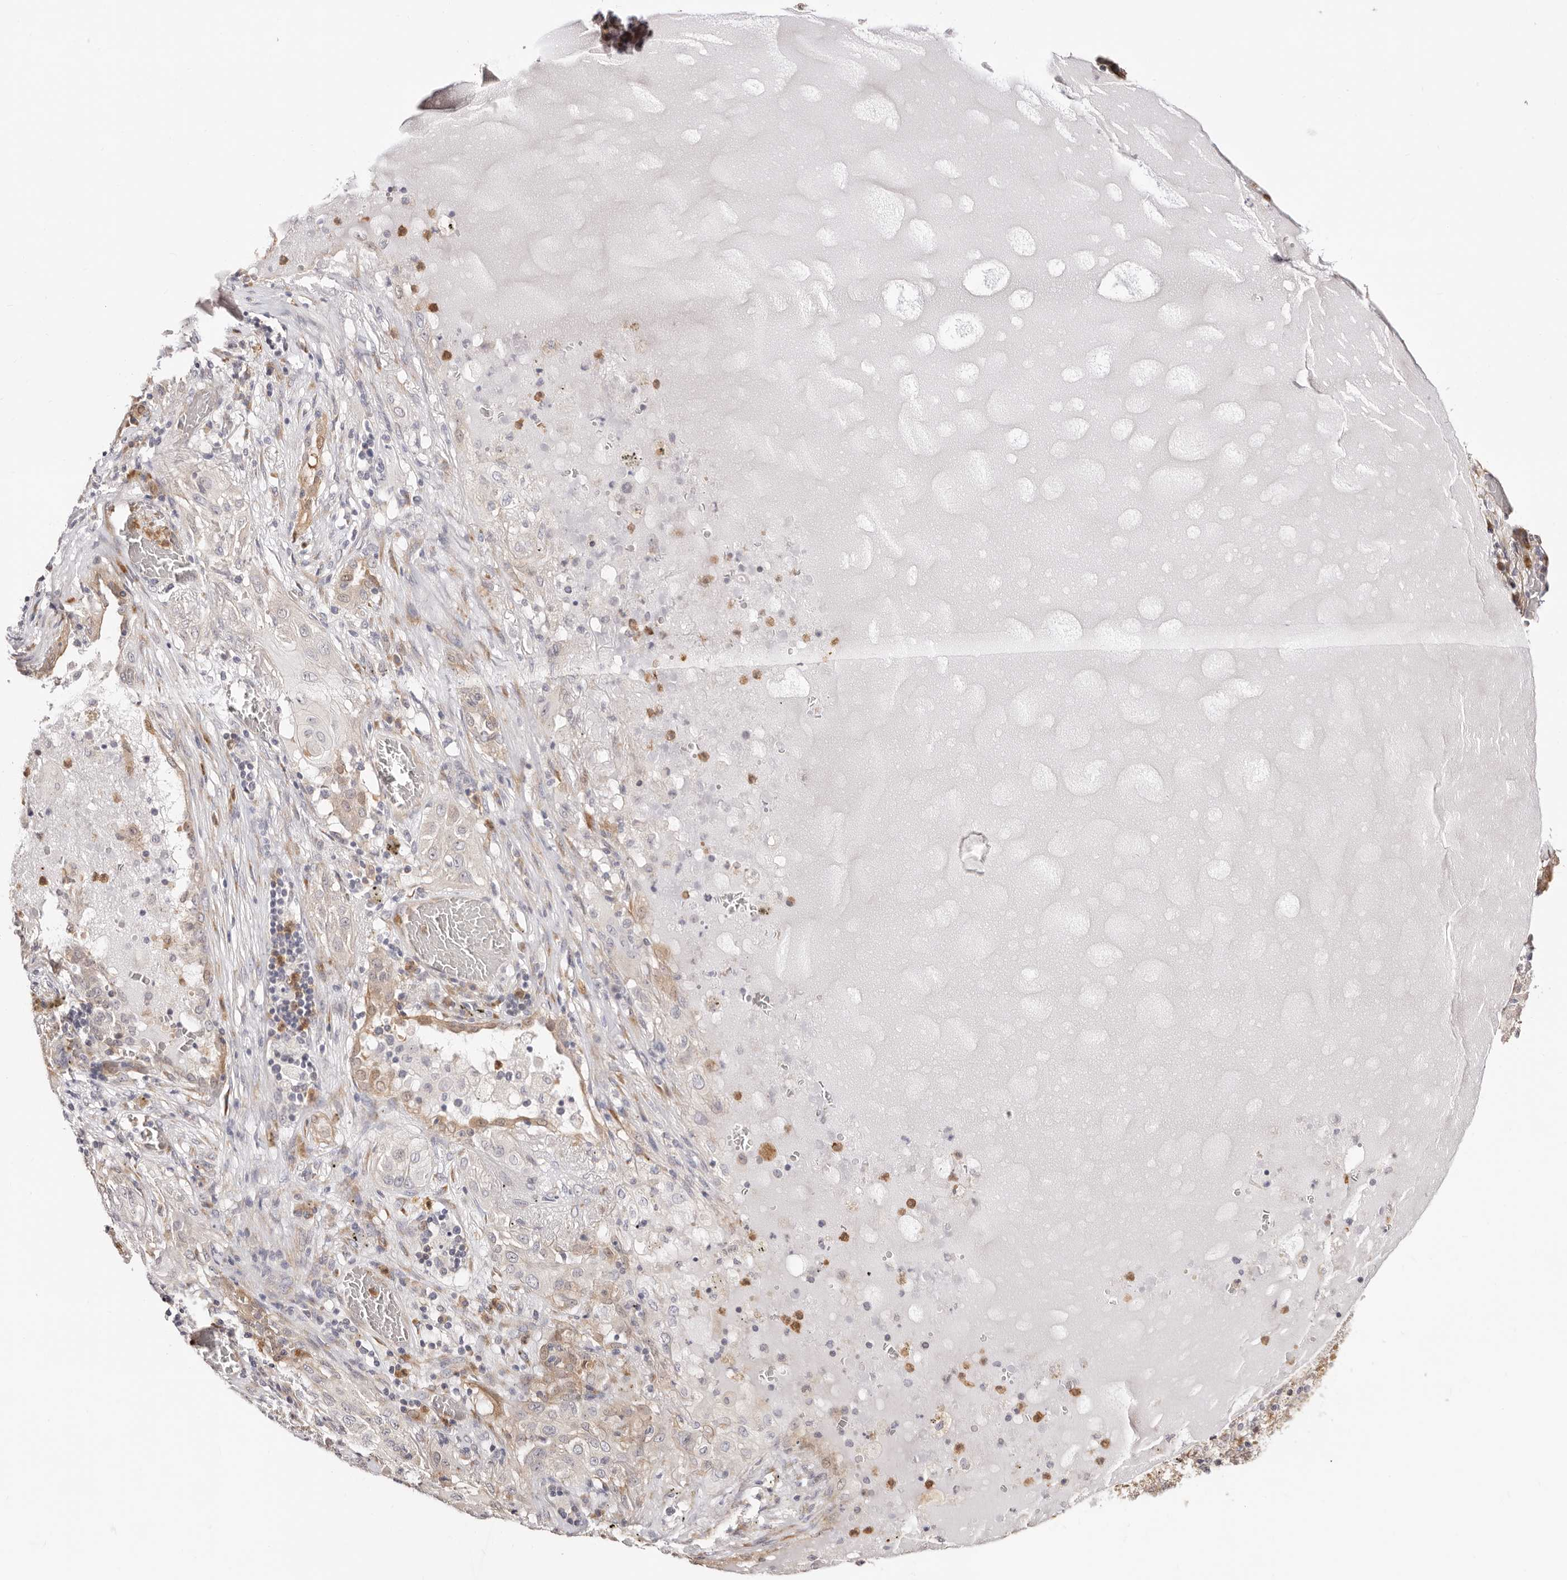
{"staining": {"intensity": "negative", "quantity": "none", "location": "none"}, "tissue": "lung cancer", "cell_type": "Tumor cells", "image_type": "cancer", "snomed": [{"axis": "morphology", "description": "Squamous cell carcinoma, NOS"}, {"axis": "topography", "description": "Lung"}], "caption": "Lung cancer (squamous cell carcinoma) stained for a protein using immunohistochemistry demonstrates no positivity tumor cells.", "gene": "BCL2L15", "patient": {"sex": "female", "age": 47}}